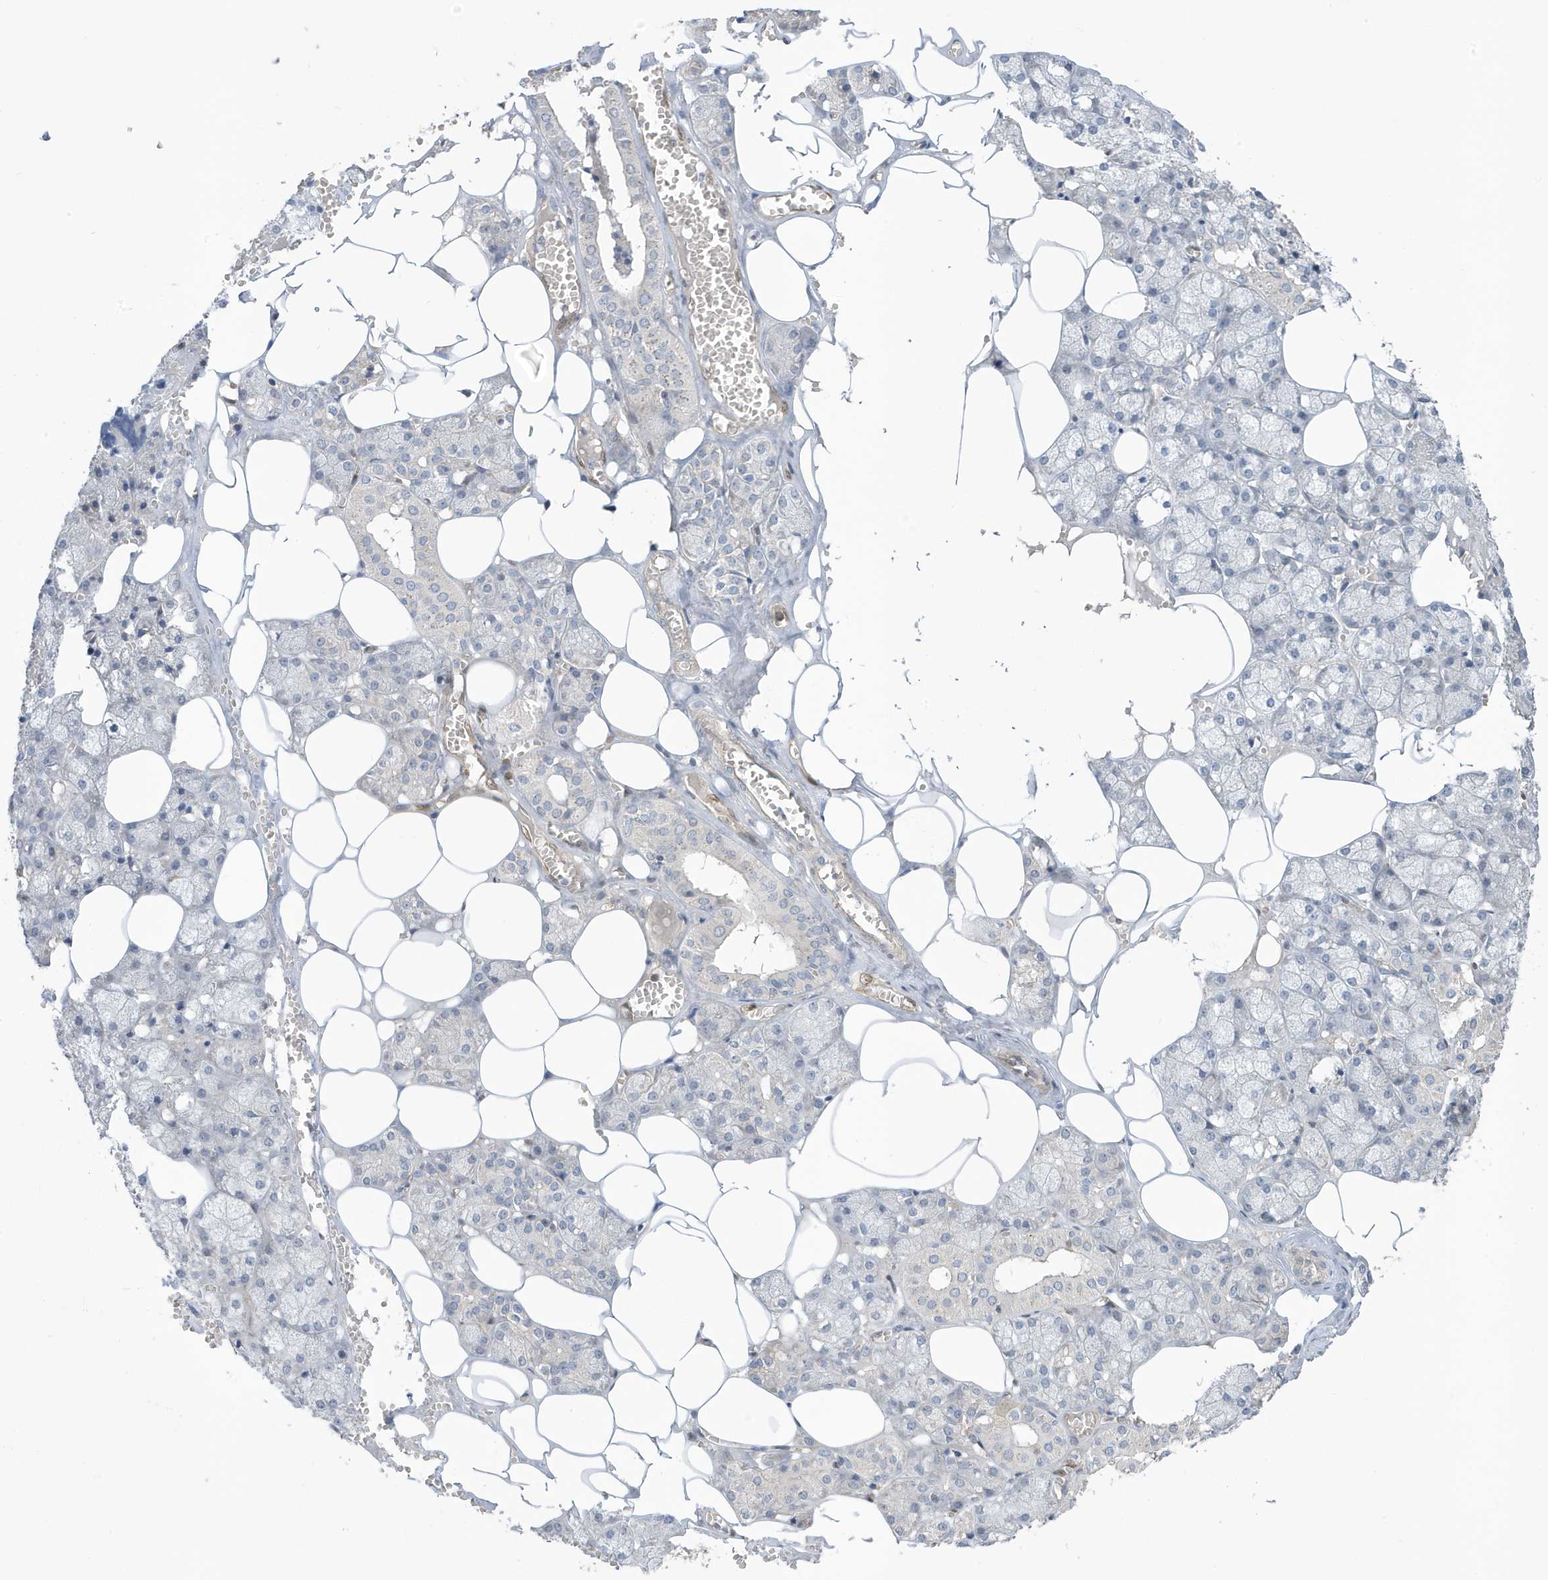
{"staining": {"intensity": "negative", "quantity": "none", "location": "none"}, "tissue": "salivary gland", "cell_type": "Glandular cells", "image_type": "normal", "snomed": [{"axis": "morphology", "description": "Normal tissue, NOS"}, {"axis": "topography", "description": "Salivary gland"}], "caption": "Immunohistochemical staining of normal salivary gland exhibits no significant expression in glandular cells. Nuclei are stained in blue.", "gene": "NCOA7", "patient": {"sex": "male", "age": 62}}